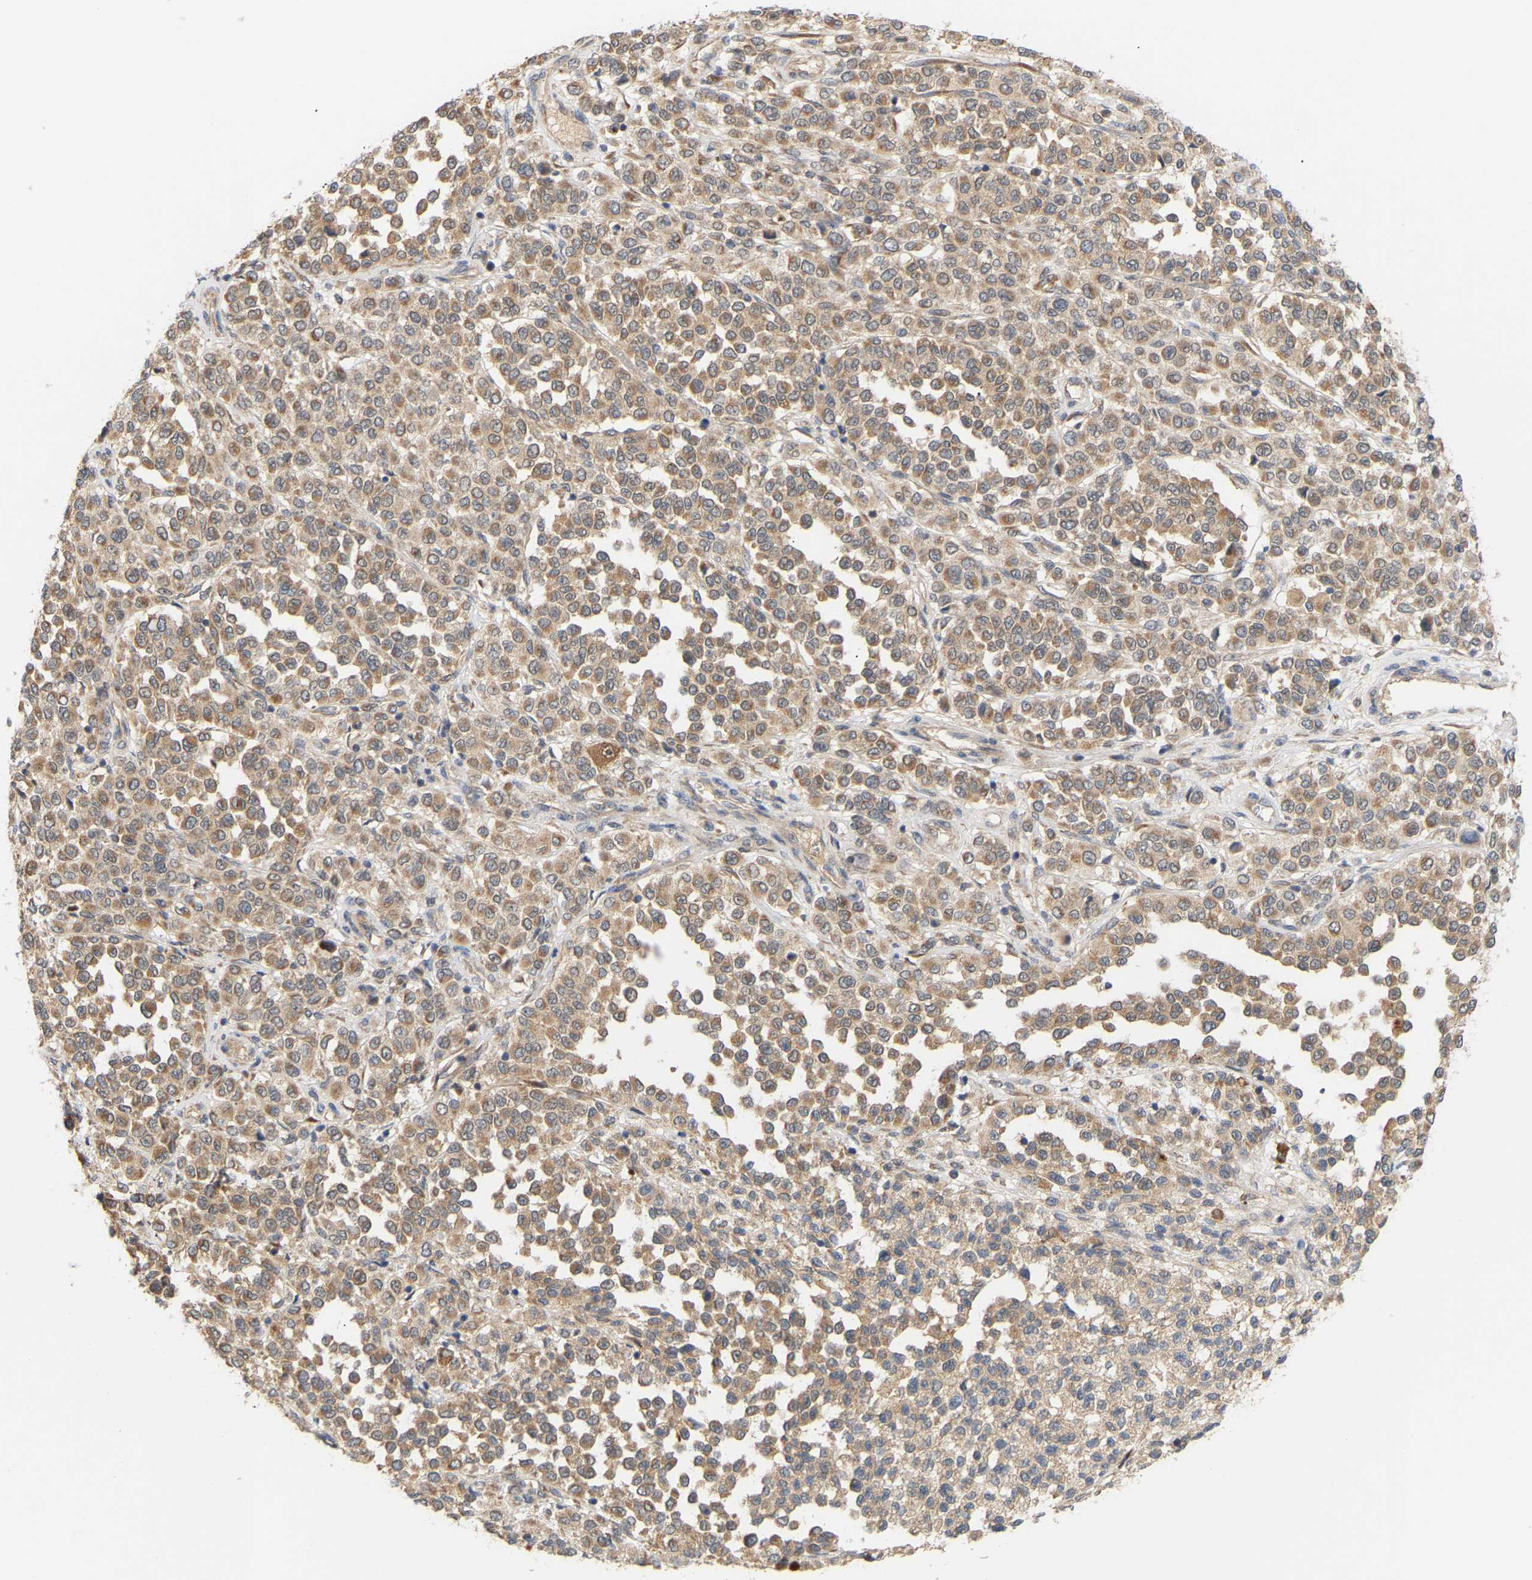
{"staining": {"intensity": "weak", "quantity": ">75%", "location": "cytoplasmic/membranous"}, "tissue": "melanoma", "cell_type": "Tumor cells", "image_type": "cancer", "snomed": [{"axis": "morphology", "description": "Malignant melanoma, Metastatic site"}, {"axis": "topography", "description": "Pancreas"}], "caption": "Immunohistochemistry of human melanoma displays low levels of weak cytoplasmic/membranous positivity in approximately >75% of tumor cells.", "gene": "TPMT", "patient": {"sex": "female", "age": 30}}